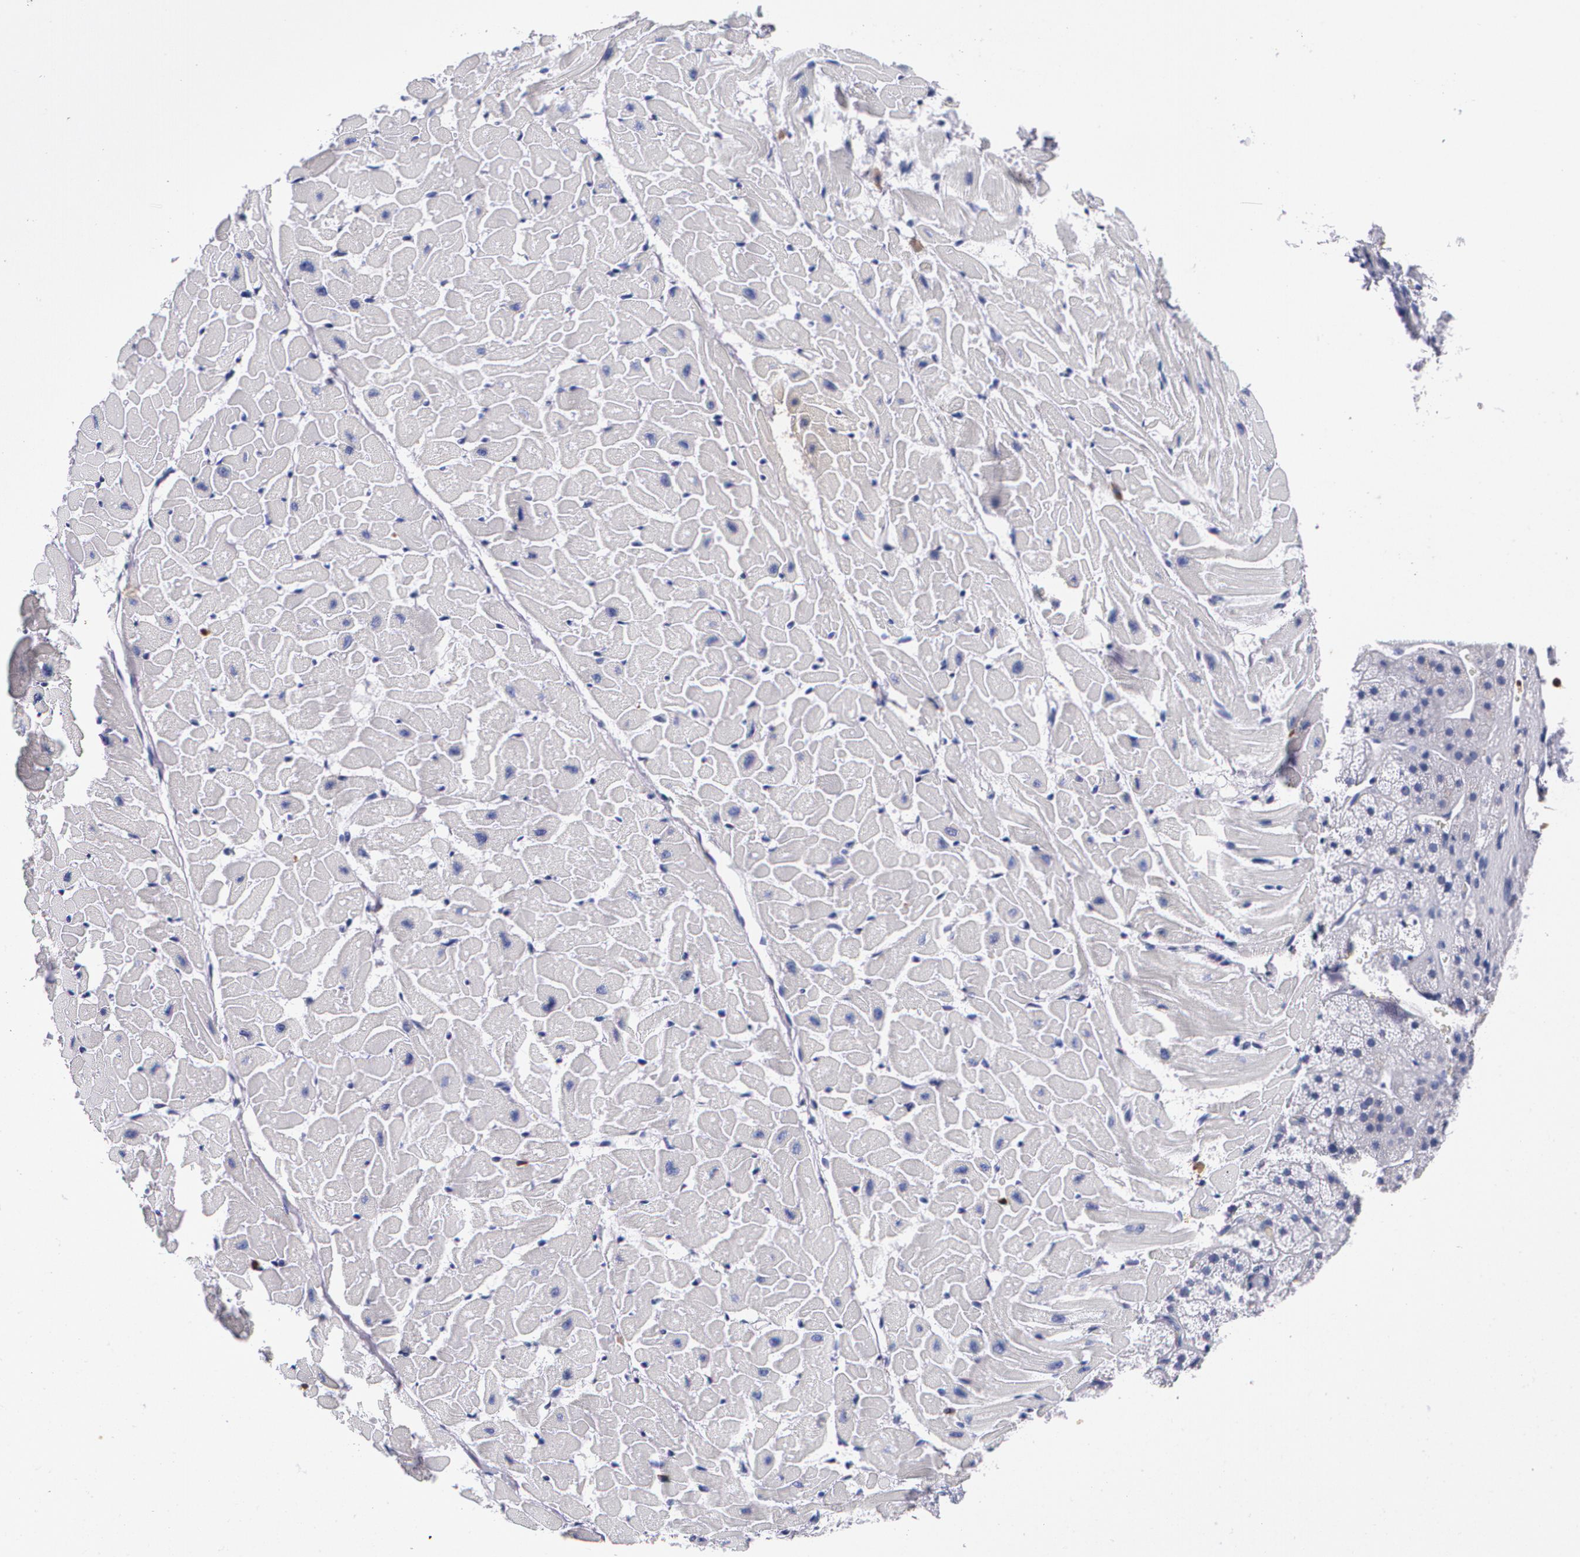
{"staining": {"intensity": "negative", "quantity": "none", "location": "none"}, "tissue": "heart muscle", "cell_type": "Cardiomyocytes", "image_type": "normal", "snomed": [{"axis": "morphology", "description": "Normal tissue, NOS"}, {"axis": "topography", "description": "Heart"}], "caption": "Cardiomyocytes show no significant protein positivity in normal heart muscle. Brightfield microscopy of IHC stained with DAB (brown) and hematoxylin (blue), captured at high magnification.", "gene": "S100A8", "patient": {"sex": "female", "age": 19}}